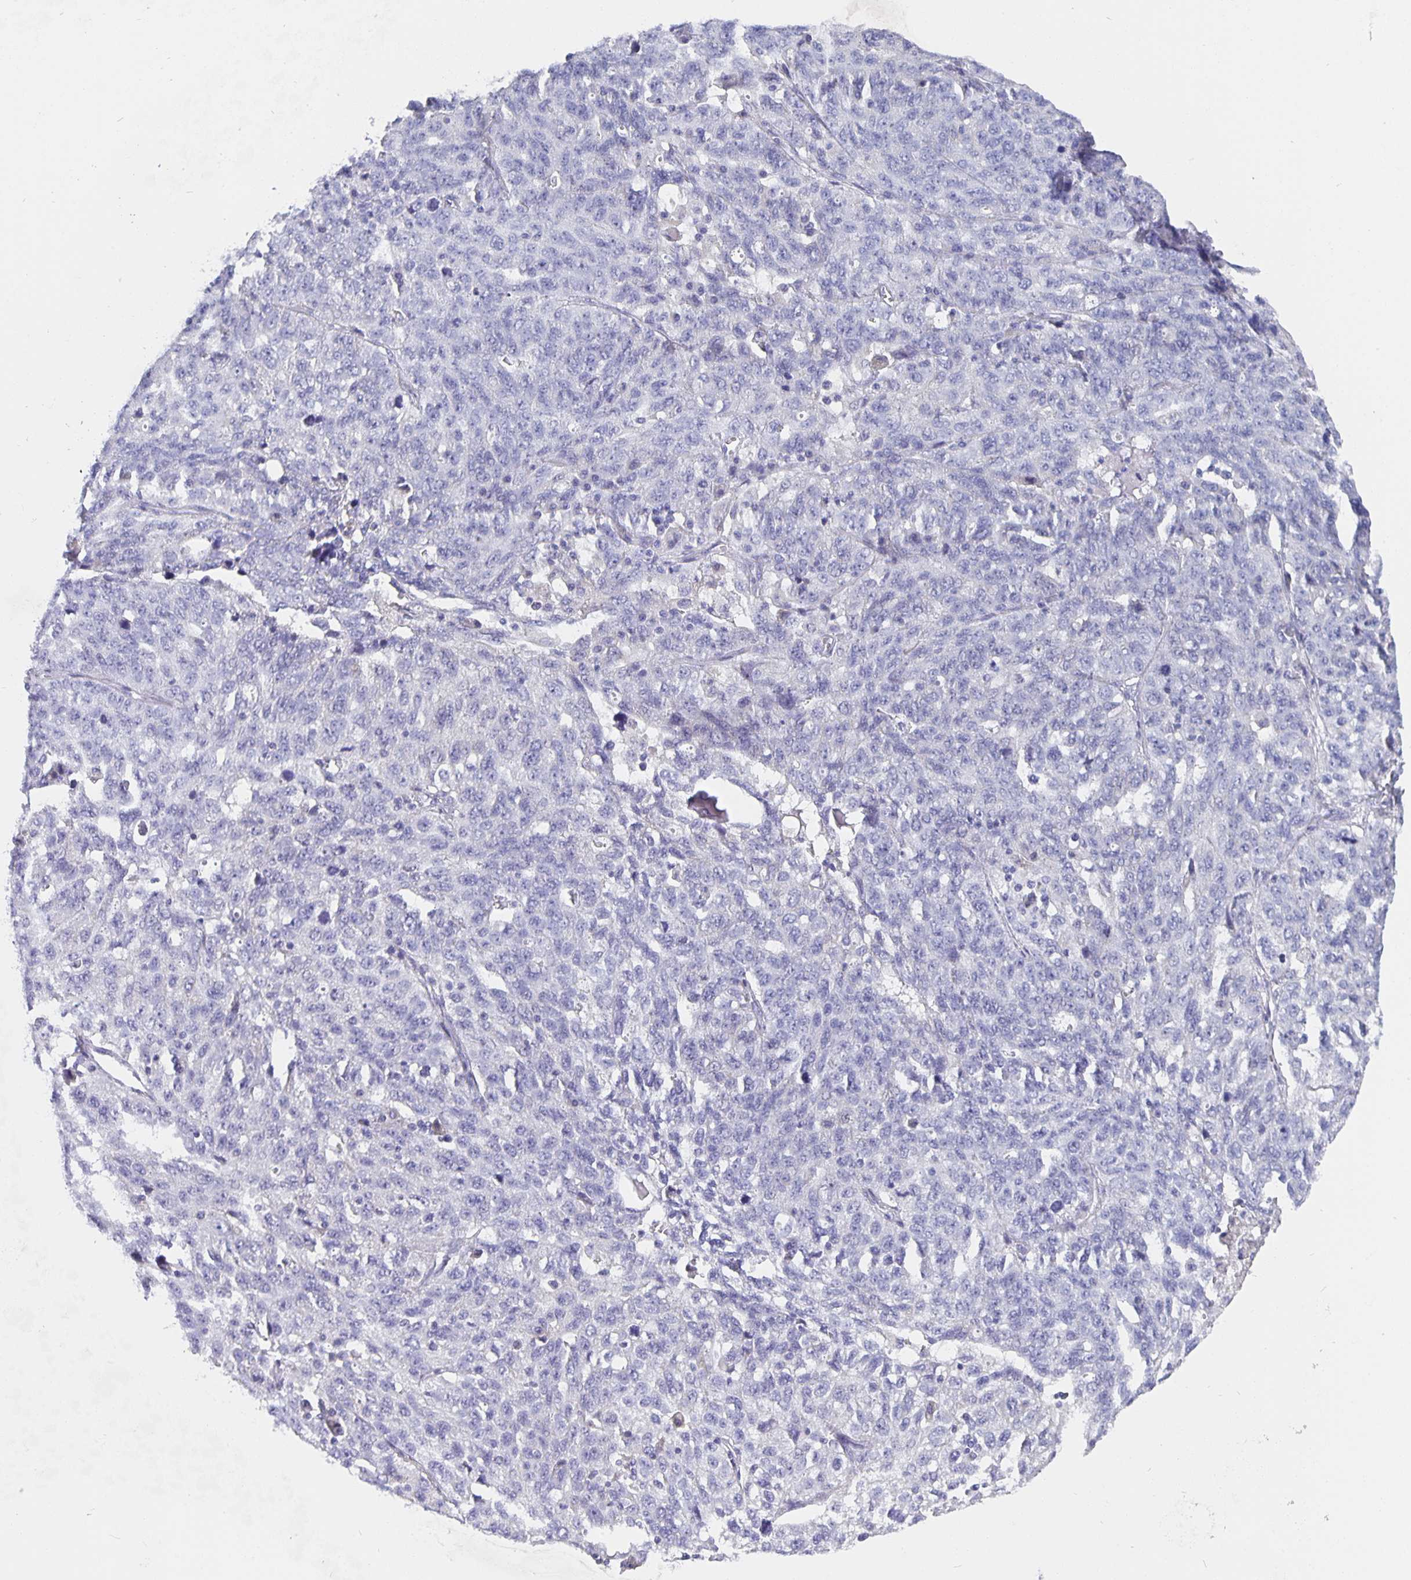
{"staining": {"intensity": "negative", "quantity": "none", "location": "none"}, "tissue": "ovarian cancer", "cell_type": "Tumor cells", "image_type": "cancer", "snomed": [{"axis": "morphology", "description": "Cystadenocarcinoma, serous, NOS"}, {"axis": "topography", "description": "Ovary"}], "caption": "Immunohistochemistry image of human ovarian cancer (serous cystadenocarcinoma) stained for a protein (brown), which exhibits no staining in tumor cells.", "gene": "CFAP74", "patient": {"sex": "female", "age": 71}}